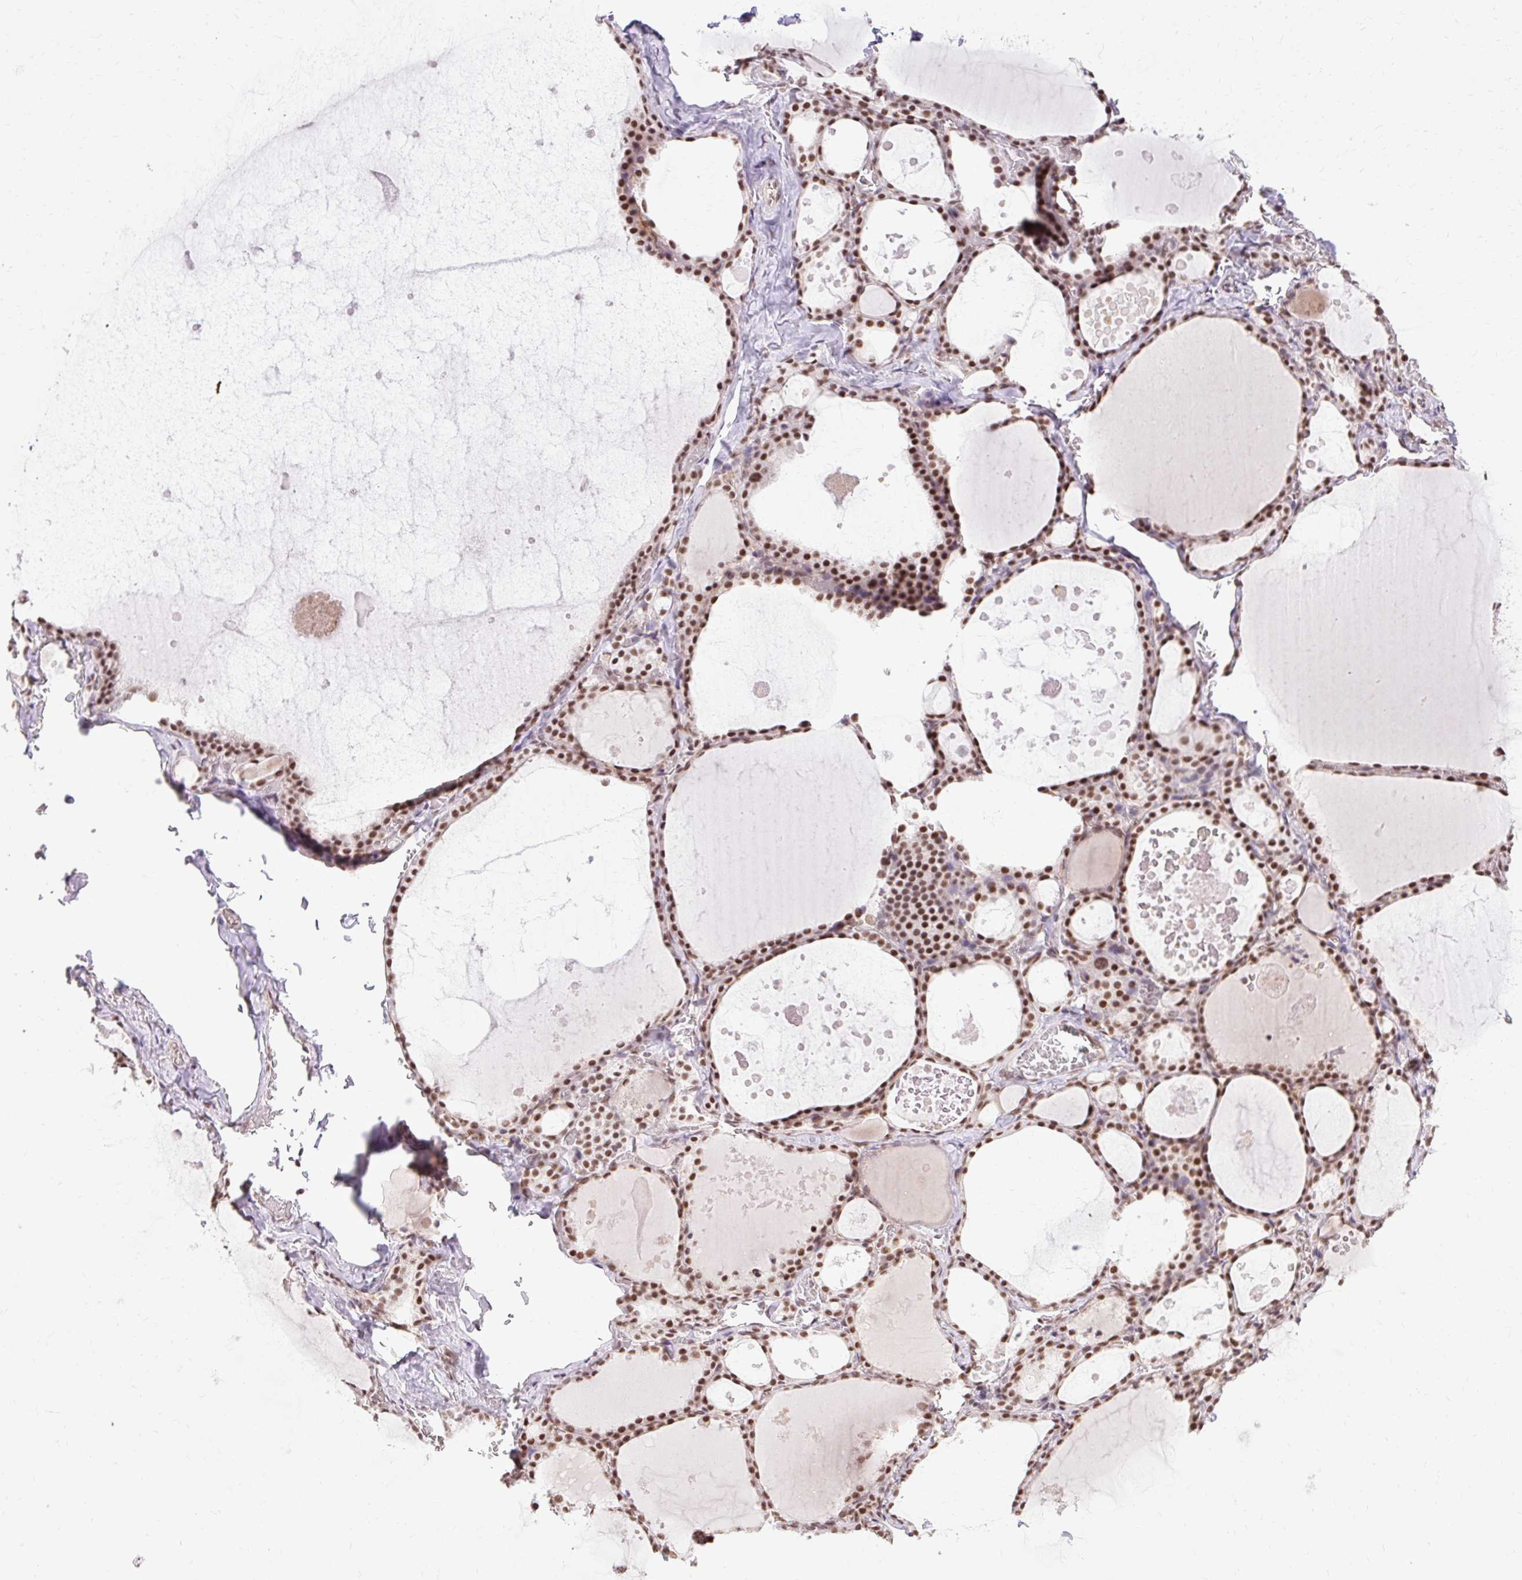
{"staining": {"intensity": "strong", "quantity": ">75%", "location": "nuclear"}, "tissue": "thyroid gland", "cell_type": "Glandular cells", "image_type": "normal", "snomed": [{"axis": "morphology", "description": "Normal tissue, NOS"}, {"axis": "topography", "description": "Thyroid gland"}], "caption": "A brown stain shows strong nuclear positivity of a protein in glandular cells of unremarkable thyroid gland.", "gene": "ENSG00000261832", "patient": {"sex": "male", "age": 56}}